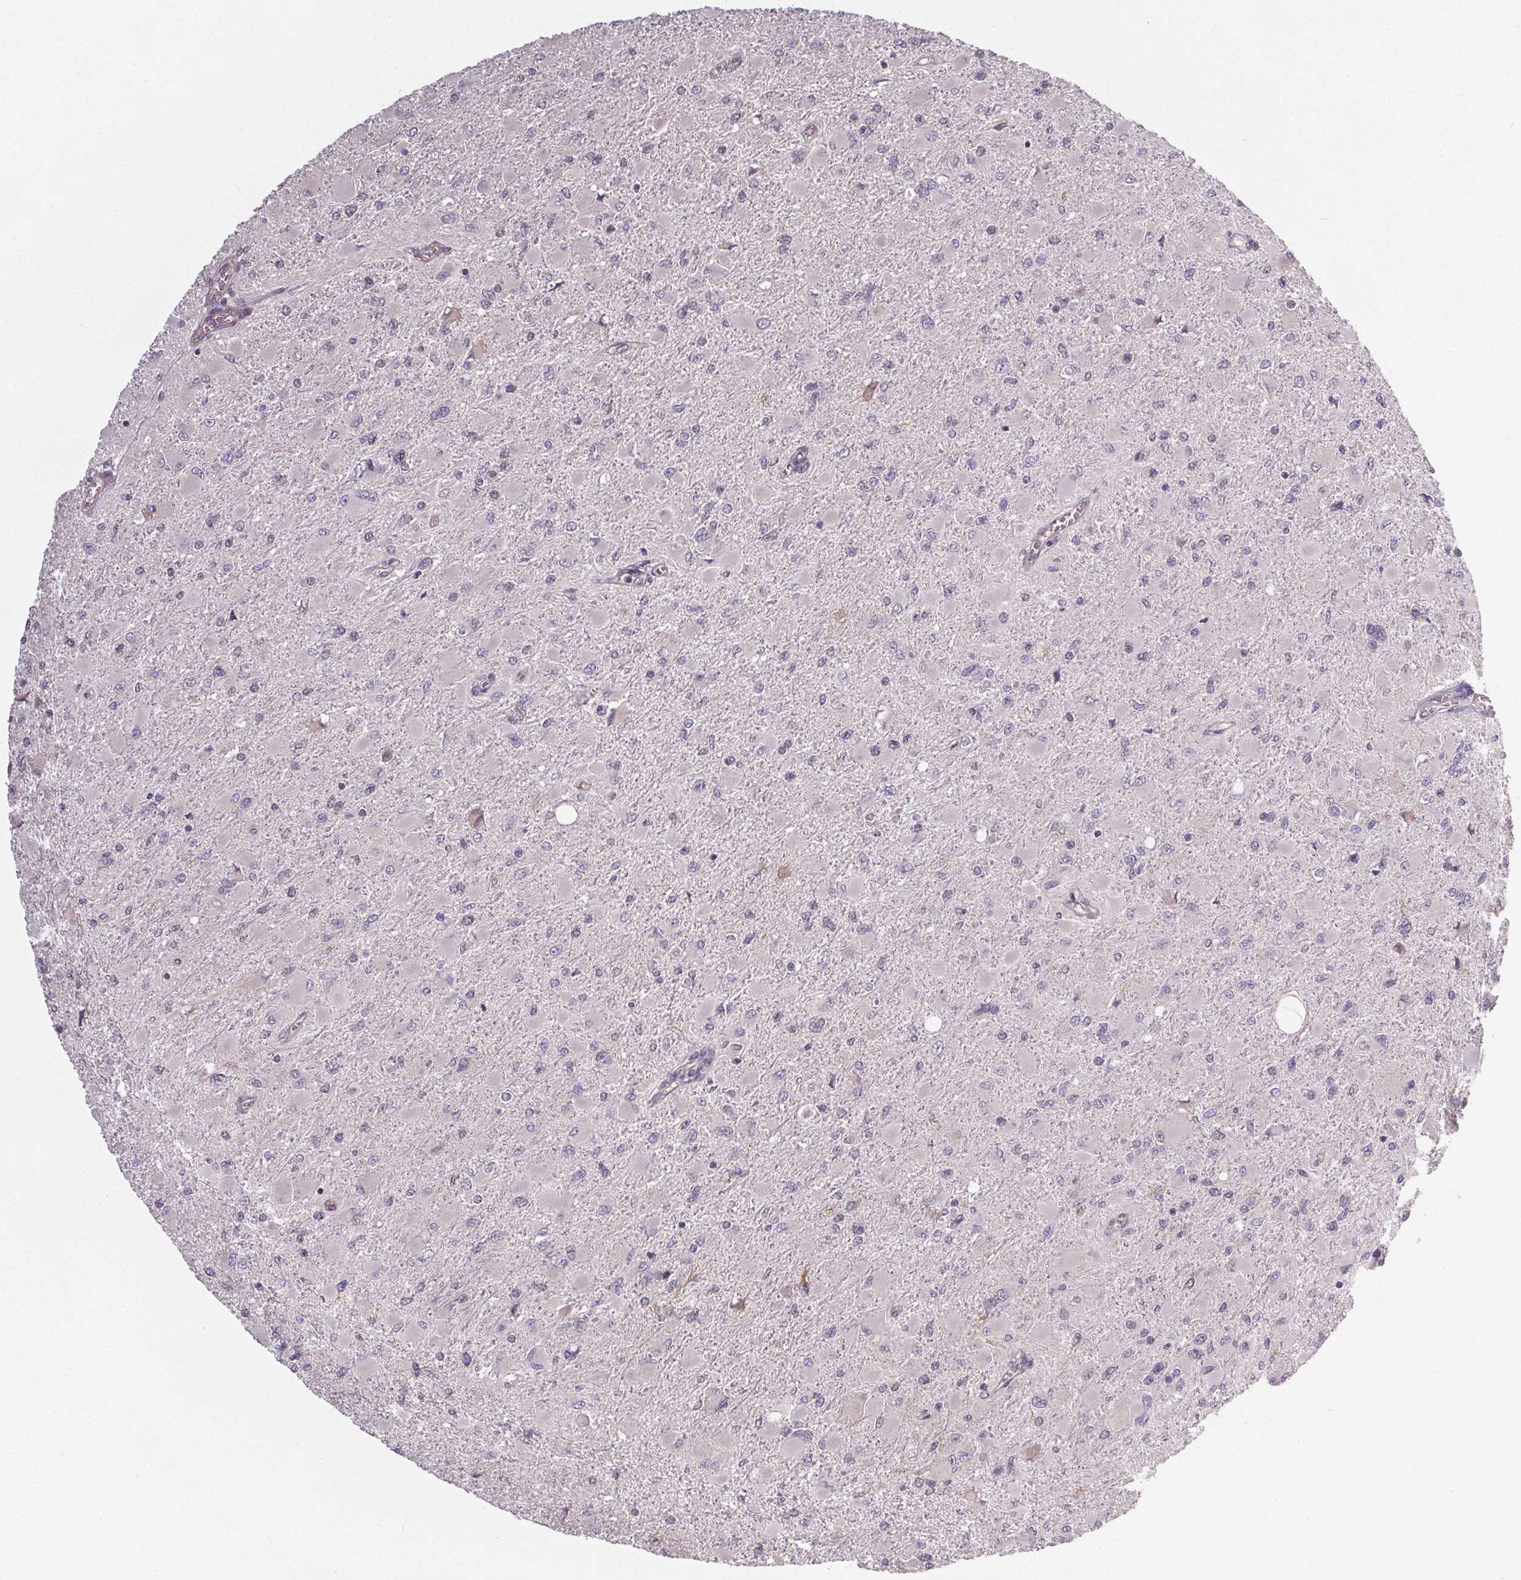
{"staining": {"intensity": "negative", "quantity": "none", "location": "none"}, "tissue": "glioma", "cell_type": "Tumor cells", "image_type": "cancer", "snomed": [{"axis": "morphology", "description": "Glioma, malignant, High grade"}, {"axis": "topography", "description": "Cerebral cortex"}], "caption": "Immunohistochemistry of malignant high-grade glioma displays no expression in tumor cells.", "gene": "SLC26A2", "patient": {"sex": "female", "age": 36}}